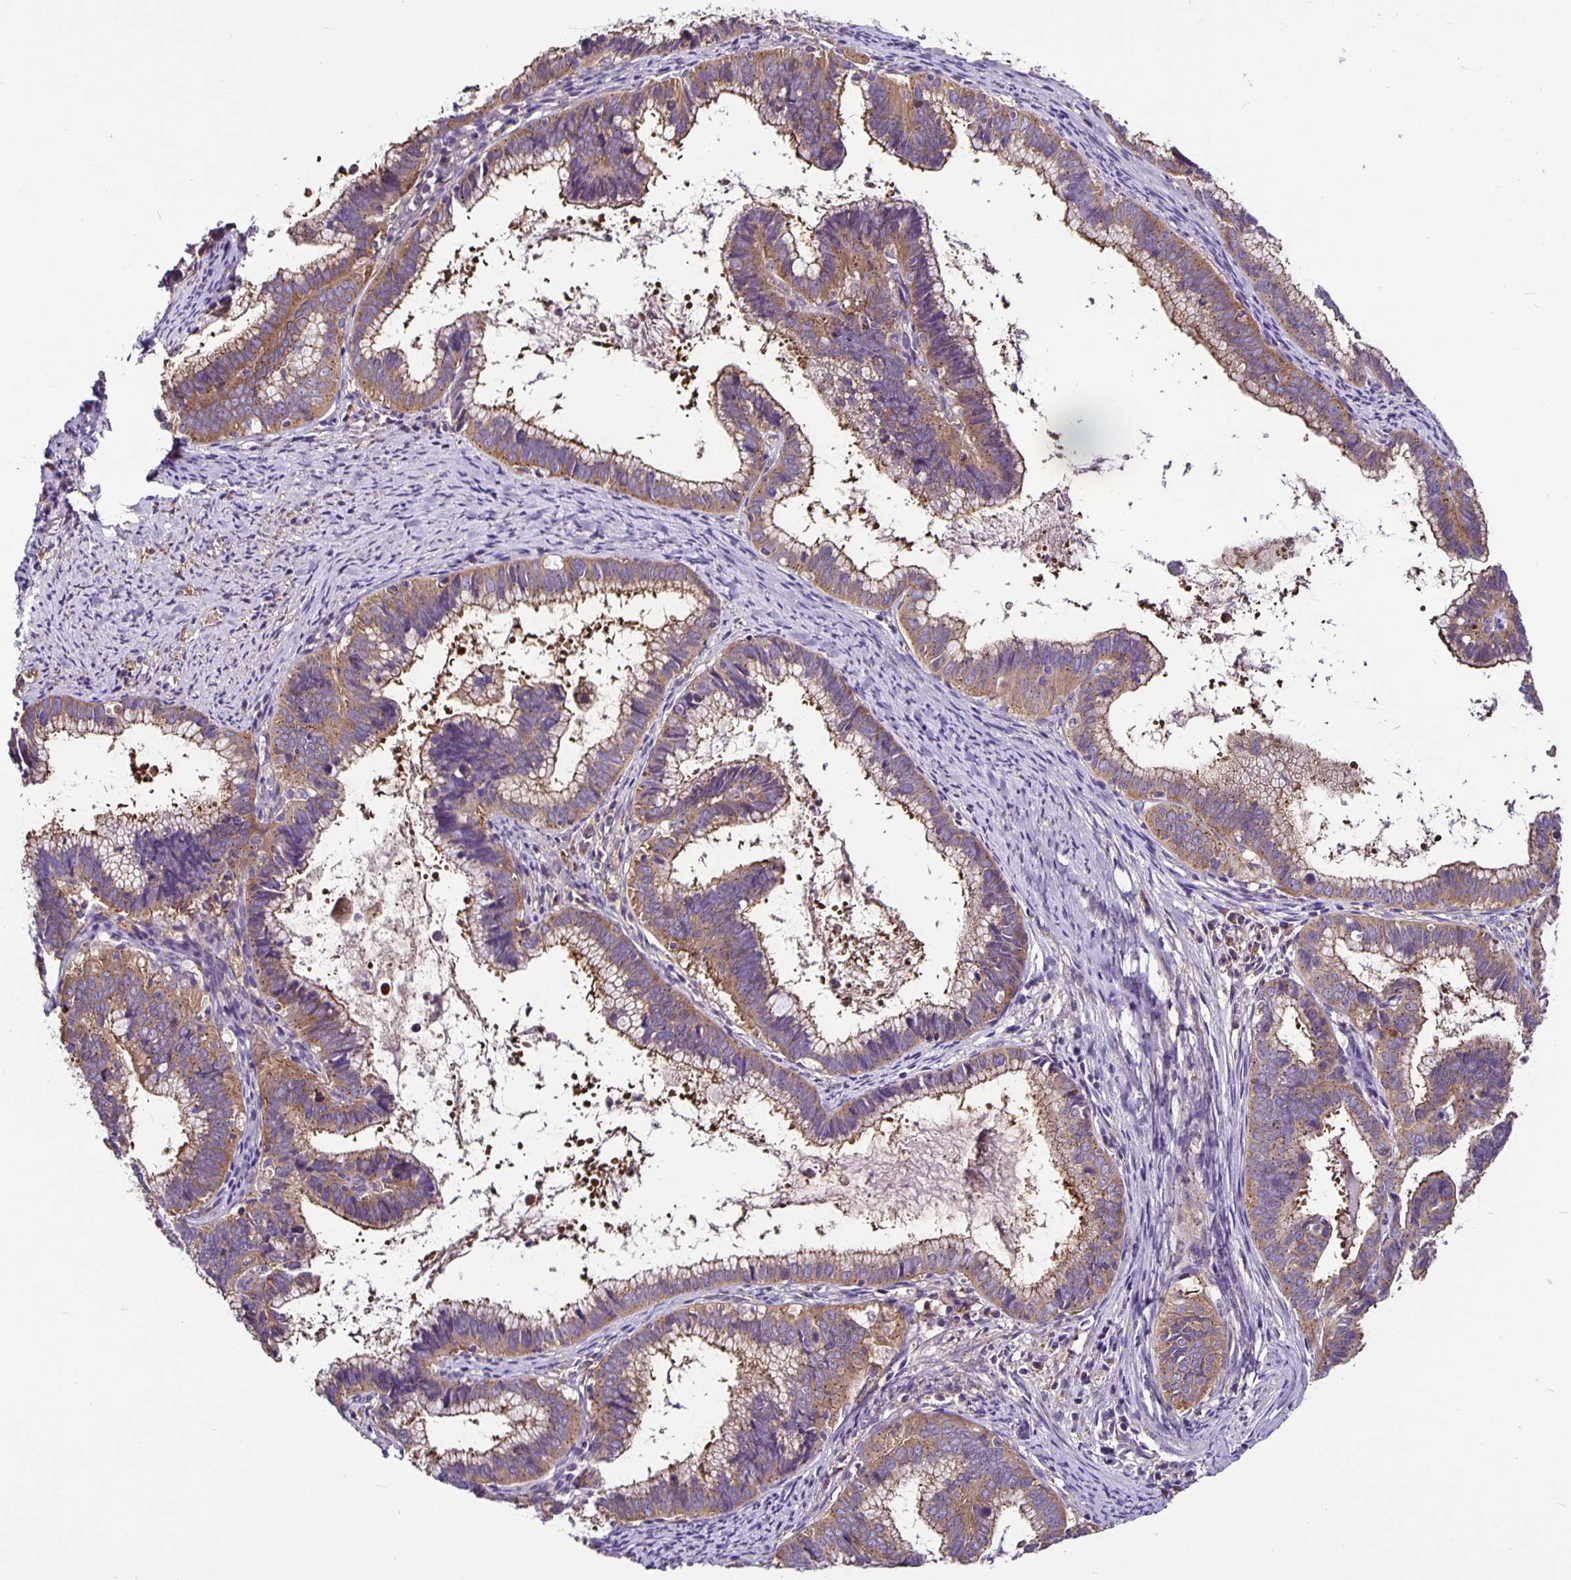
{"staining": {"intensity": "moderate", "quantity": ">75%", "location": "cytoplasmic/membranous"}, "tissue": "cervical cancer", "cell_type": "Tumor cells", "image_type": "cancer", "snomed": [{"axis": "morphology", "description": "Adenocarcinoma, NOS"}, {"axis": "topography", "description": "Cervix"}], "caption": "Cervical cancer stained with a brown dye displays moderate cytoplasmic/membranous positive positivity in approximately >75% of tumor cells.", "gene": "SNX5", "patient": {"sex": "female", "age": 61}}